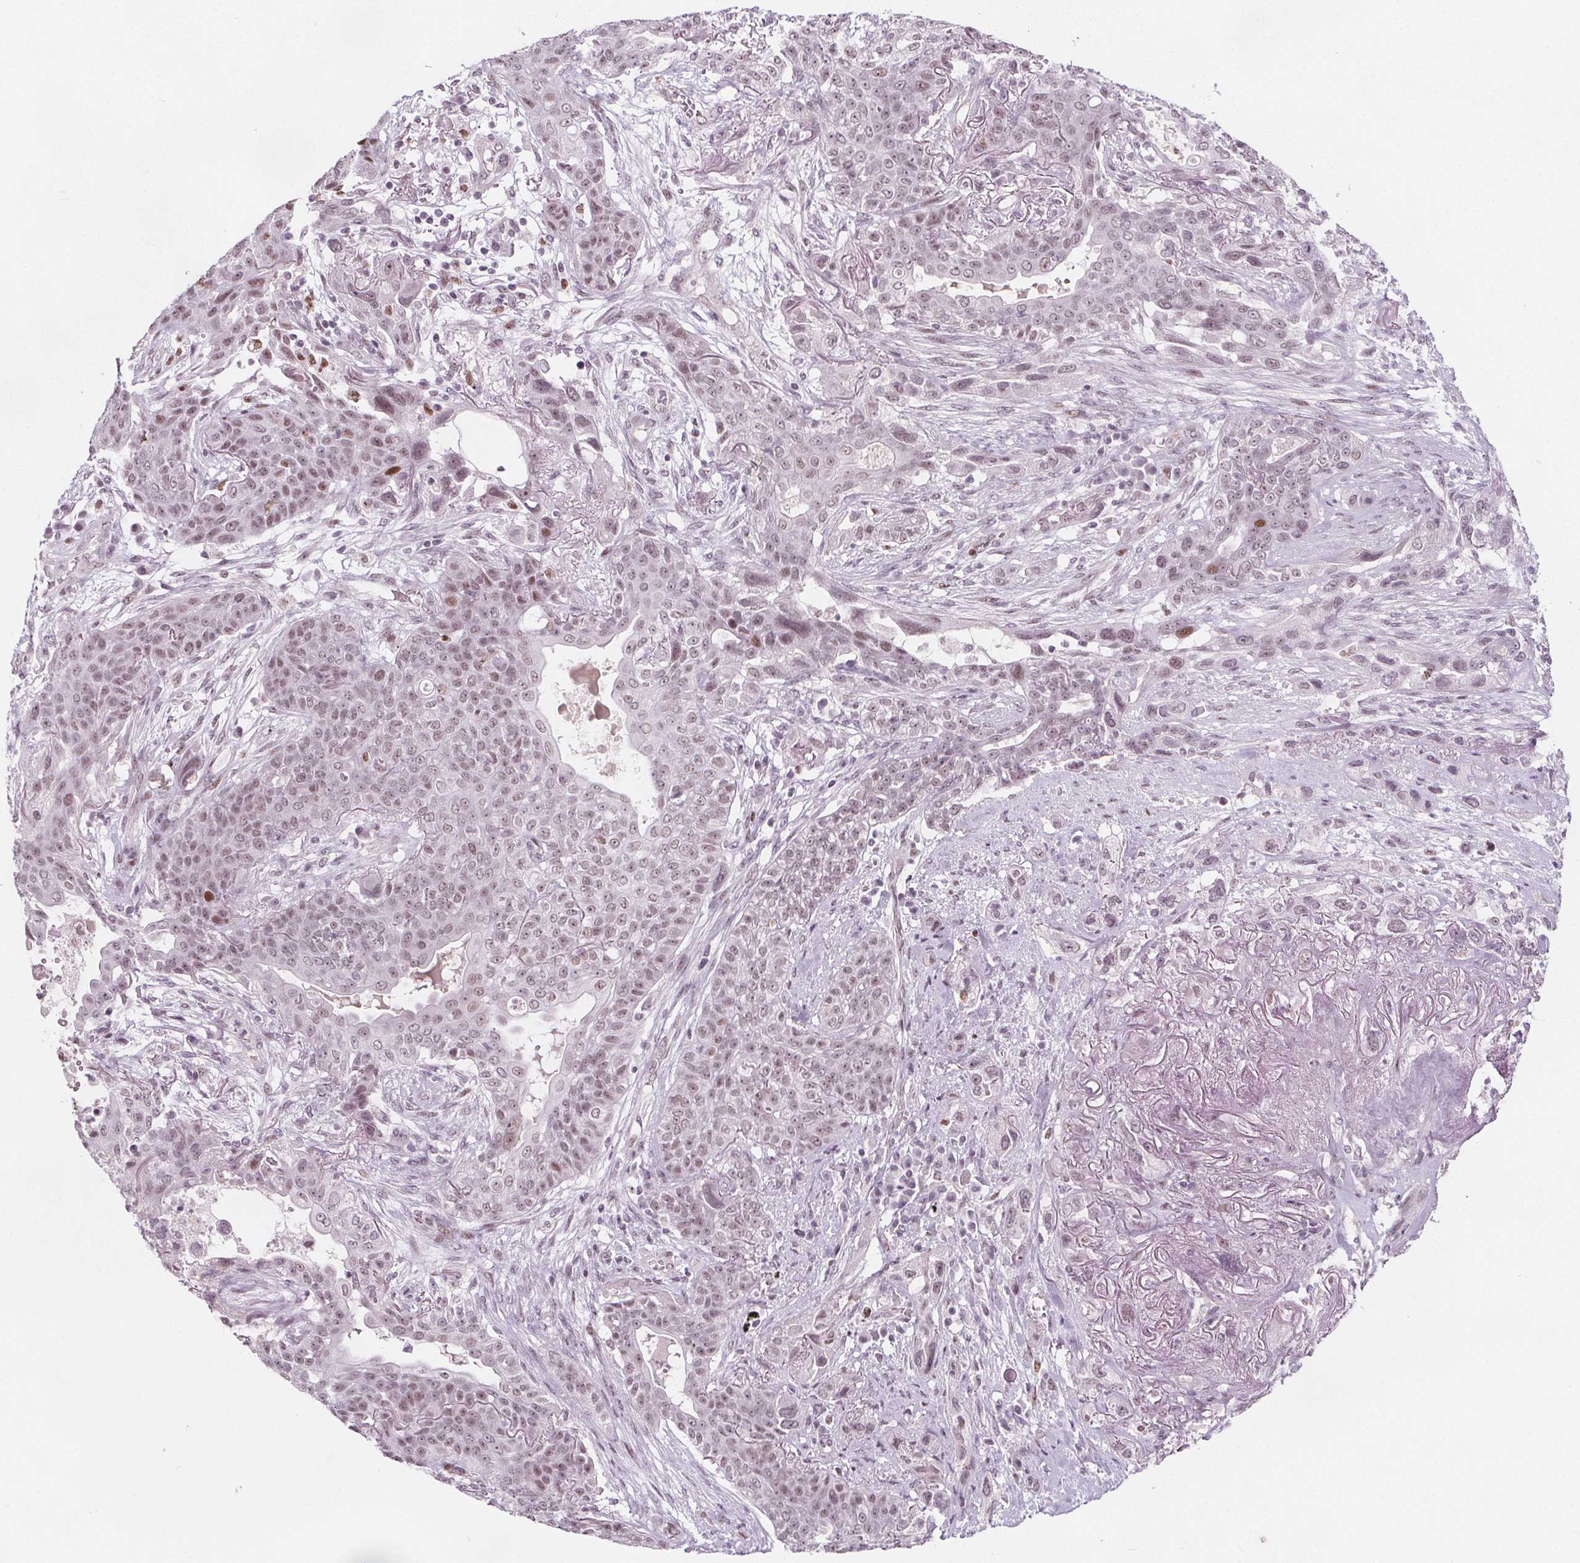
{"staining": {"intensity": "weak", "quantity": ">75%", "location": "nuclear"}, "tissue": "lung cancer", "cell_type": "Tumor cells", "image_type": "cancer", "snomed": [{"axis": "morphology", "description": "Squamous cell carcinoma, NOS"}, {"axis": "topography", "description": "Lung"}], "caption": "Lung cancer stained with IHC reveals weak nuclear expression in about >75% of tumor cells. The staining is performed using DAB brown chromogen to label protein expression. The nuclei are counter-stained blue using hematoxylin.", "gene": "TAF6L", "patient": {"sex": "female", "age": 70}}